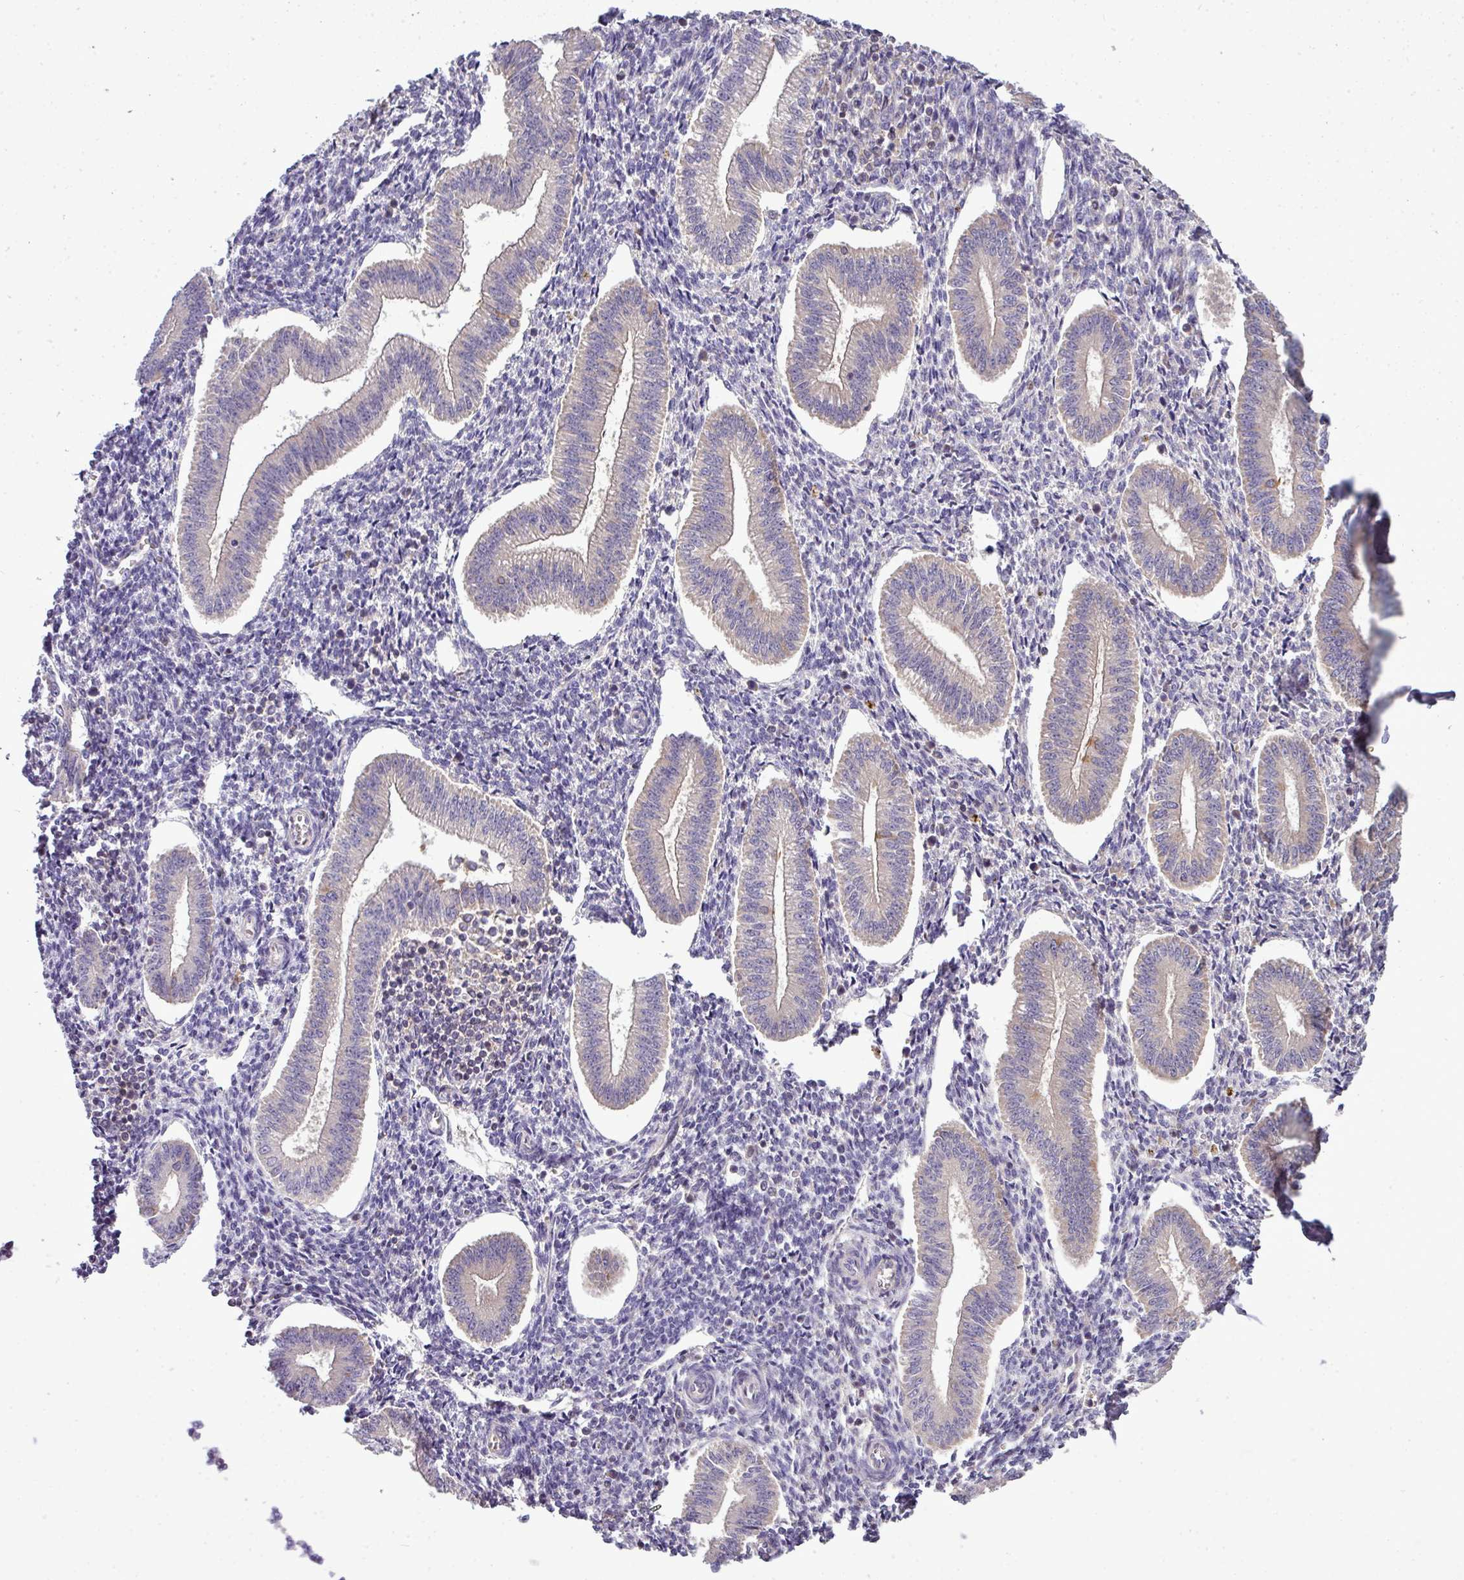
{"staining": {"intensity": "negative", "quantity": "none", "location": "none"}, "tissue": "endometrium", "cell_type": "Cells in endometrial stroma", "image_type": "normal", "snomed": [{"axis": "morphology", "description": "Normal tissue, NOS"}, {"axis": "topography", "description": "Endometrium"}], "caption": "The immunohistochemistry image has no significant expression in cells in endometrial stroma of endometrium. (Stains: DAB immunohistochemistry with hematoxylin counter stain, Microscopy: brightfield microscopy at high magnification).", "gene": "STAT5A", "patient": {"sex": "female", "age": 34}}